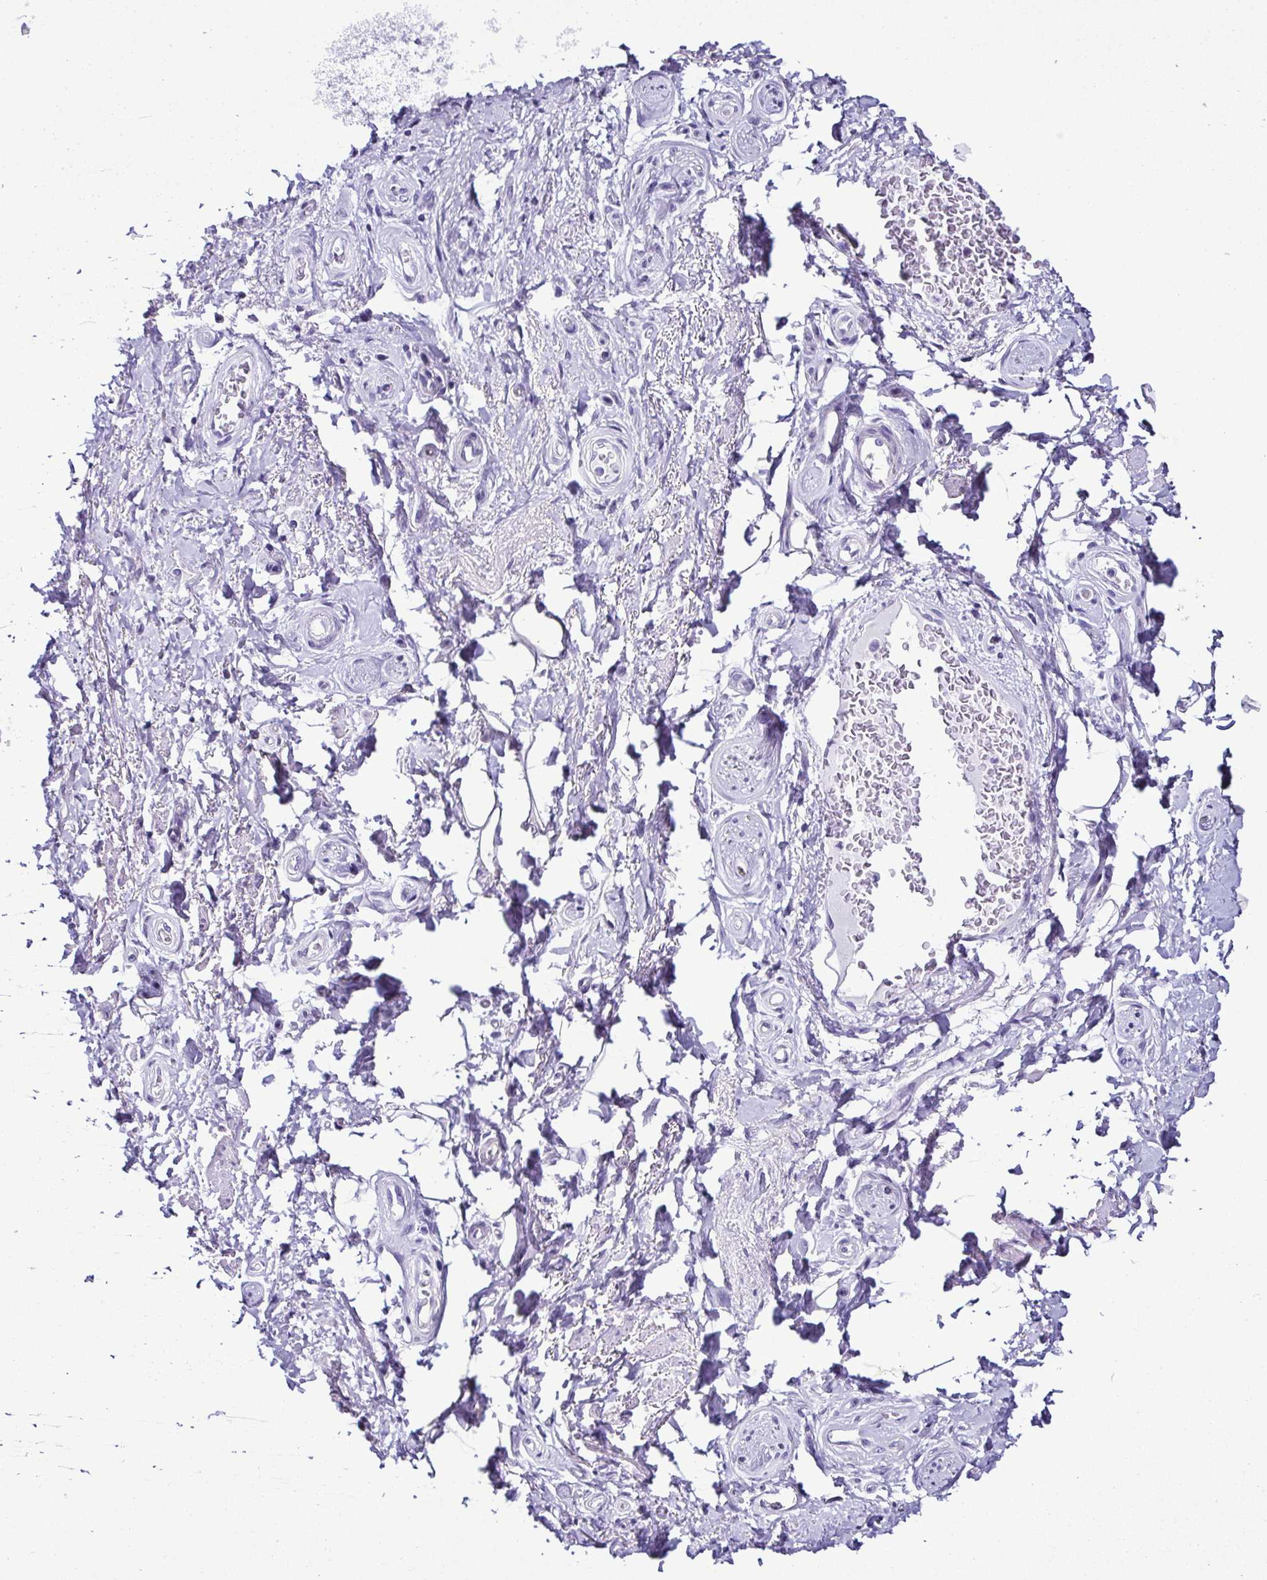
{"staining": {"intensity": "negative", "quantity": "none", "location": "none"}, "tissue": "adipose tissue", "cell_type": "Adipocytes", "image_type": "normal", "snomed": [{"axis": "morphology", "description": "Normal tissue, NOS"}, {"axis": "topography", "description": "Peripheral nerve tissue"}], "caption": "Immunohistochemistry (IHC) photomicrograph of normal adipose tissue: human adipose tissue stained with DAB exhibits no significant protein positivity in adipocytes.", "gene": "SRL", "patient": {"sex": "male", "age": 51}}